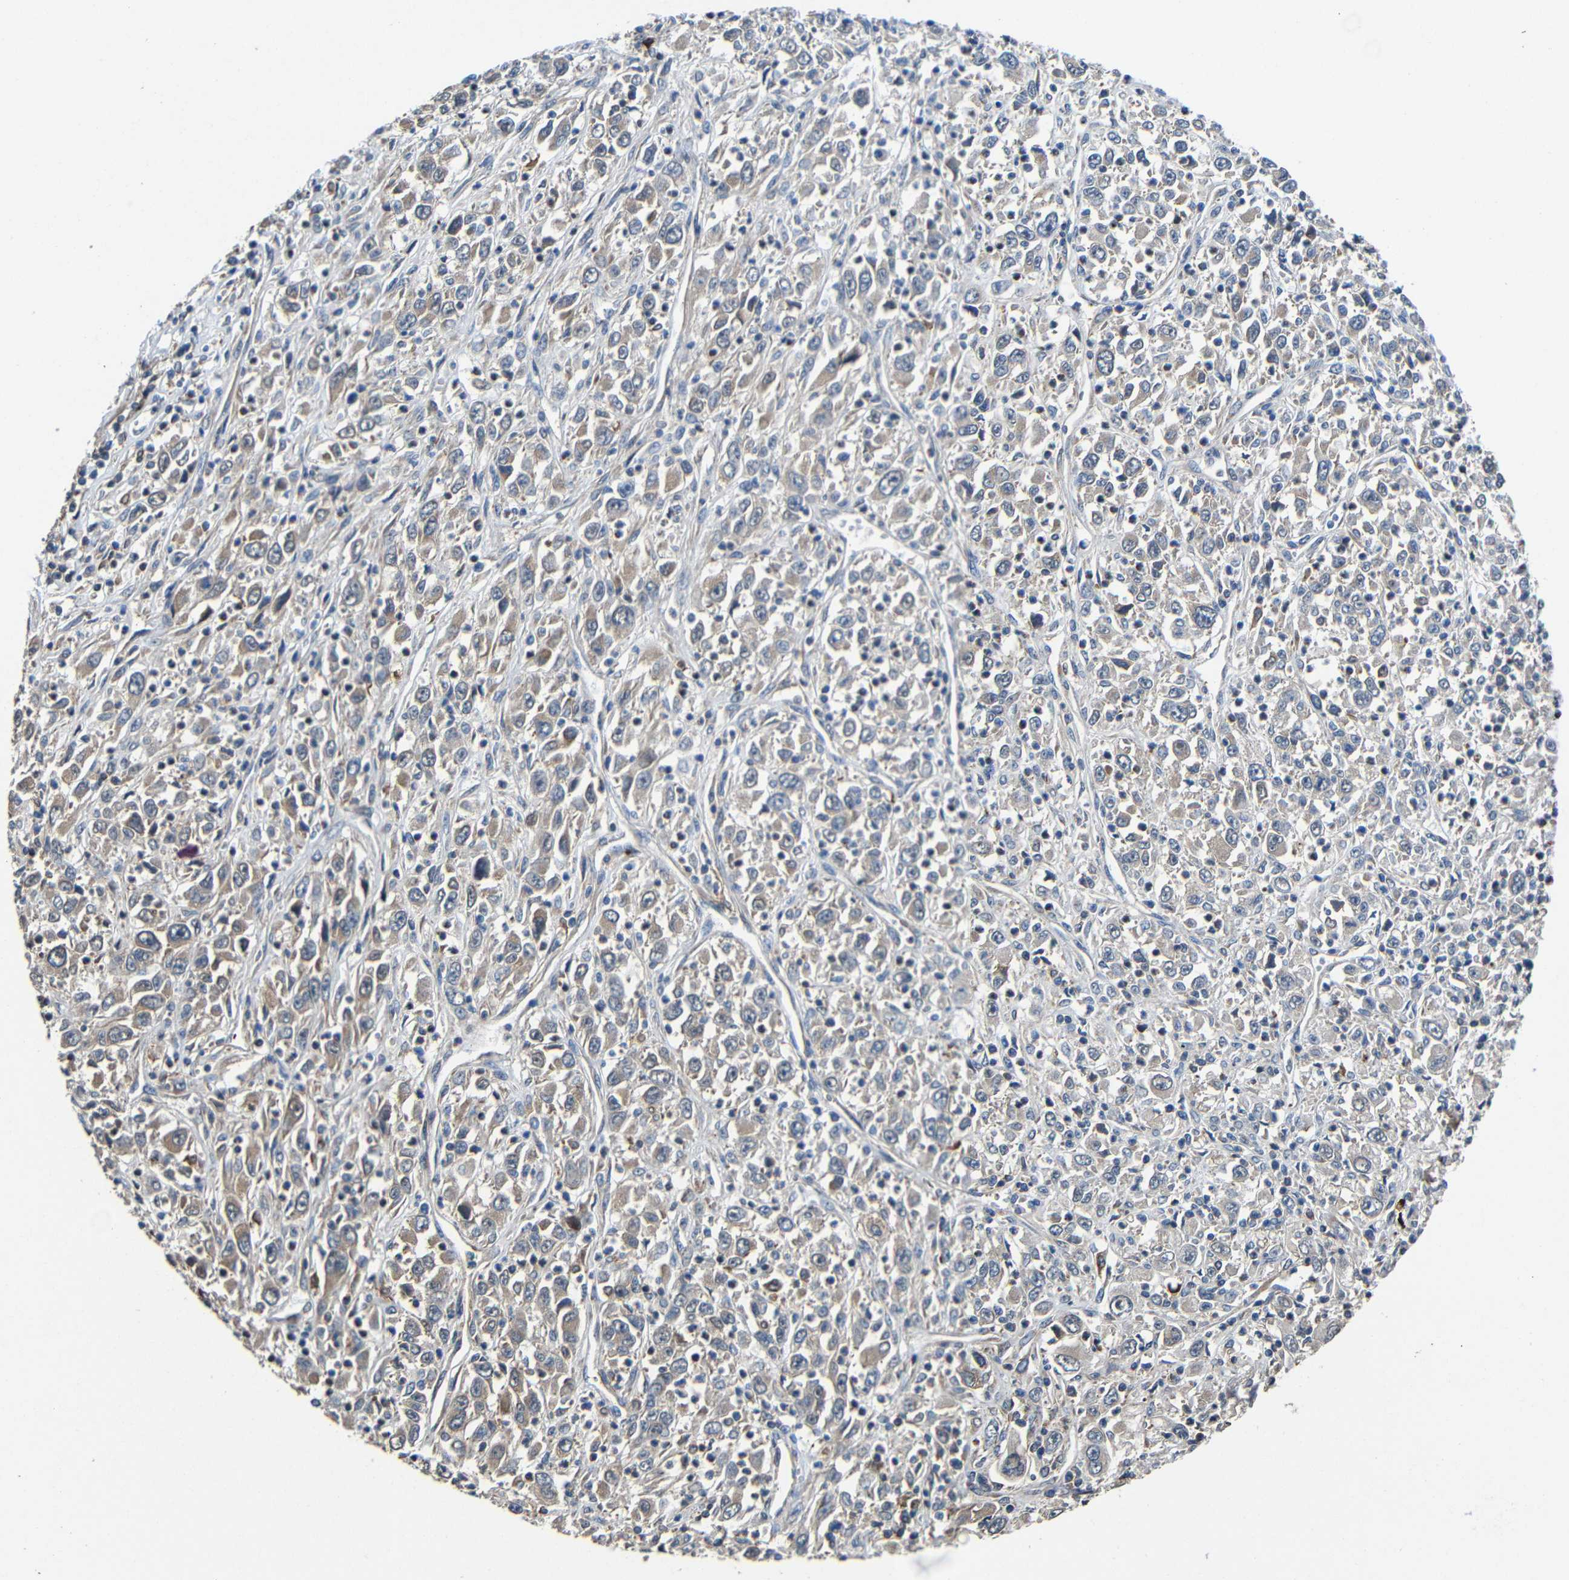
{"staining": {"intensity": "weak", "quantity": ">75%", "location": "cytoplasmic/membranous"}, "tissue": "melanoma", "cell_type": "Tumor cells", "image_type": "cancer", "snomed": [{"axis": "morphology", "description": "Malignant melanoma, Metastatic site"}, {"axis": "topography", "description": "Skin"}], "caption": "Protein staining of malignant melanoma (metastatic site) tissue demonstrates weak cytoplasmic/membranous expression in about >75% of tumor cells. Using DAB (3,3'-diaminobenzidine) (brown) and hematoxylin (blue) stains, captured at high magnification using brightfield microscopy.", "gene": "GDI1", "patient": {"sex": "female", "age": 56}}